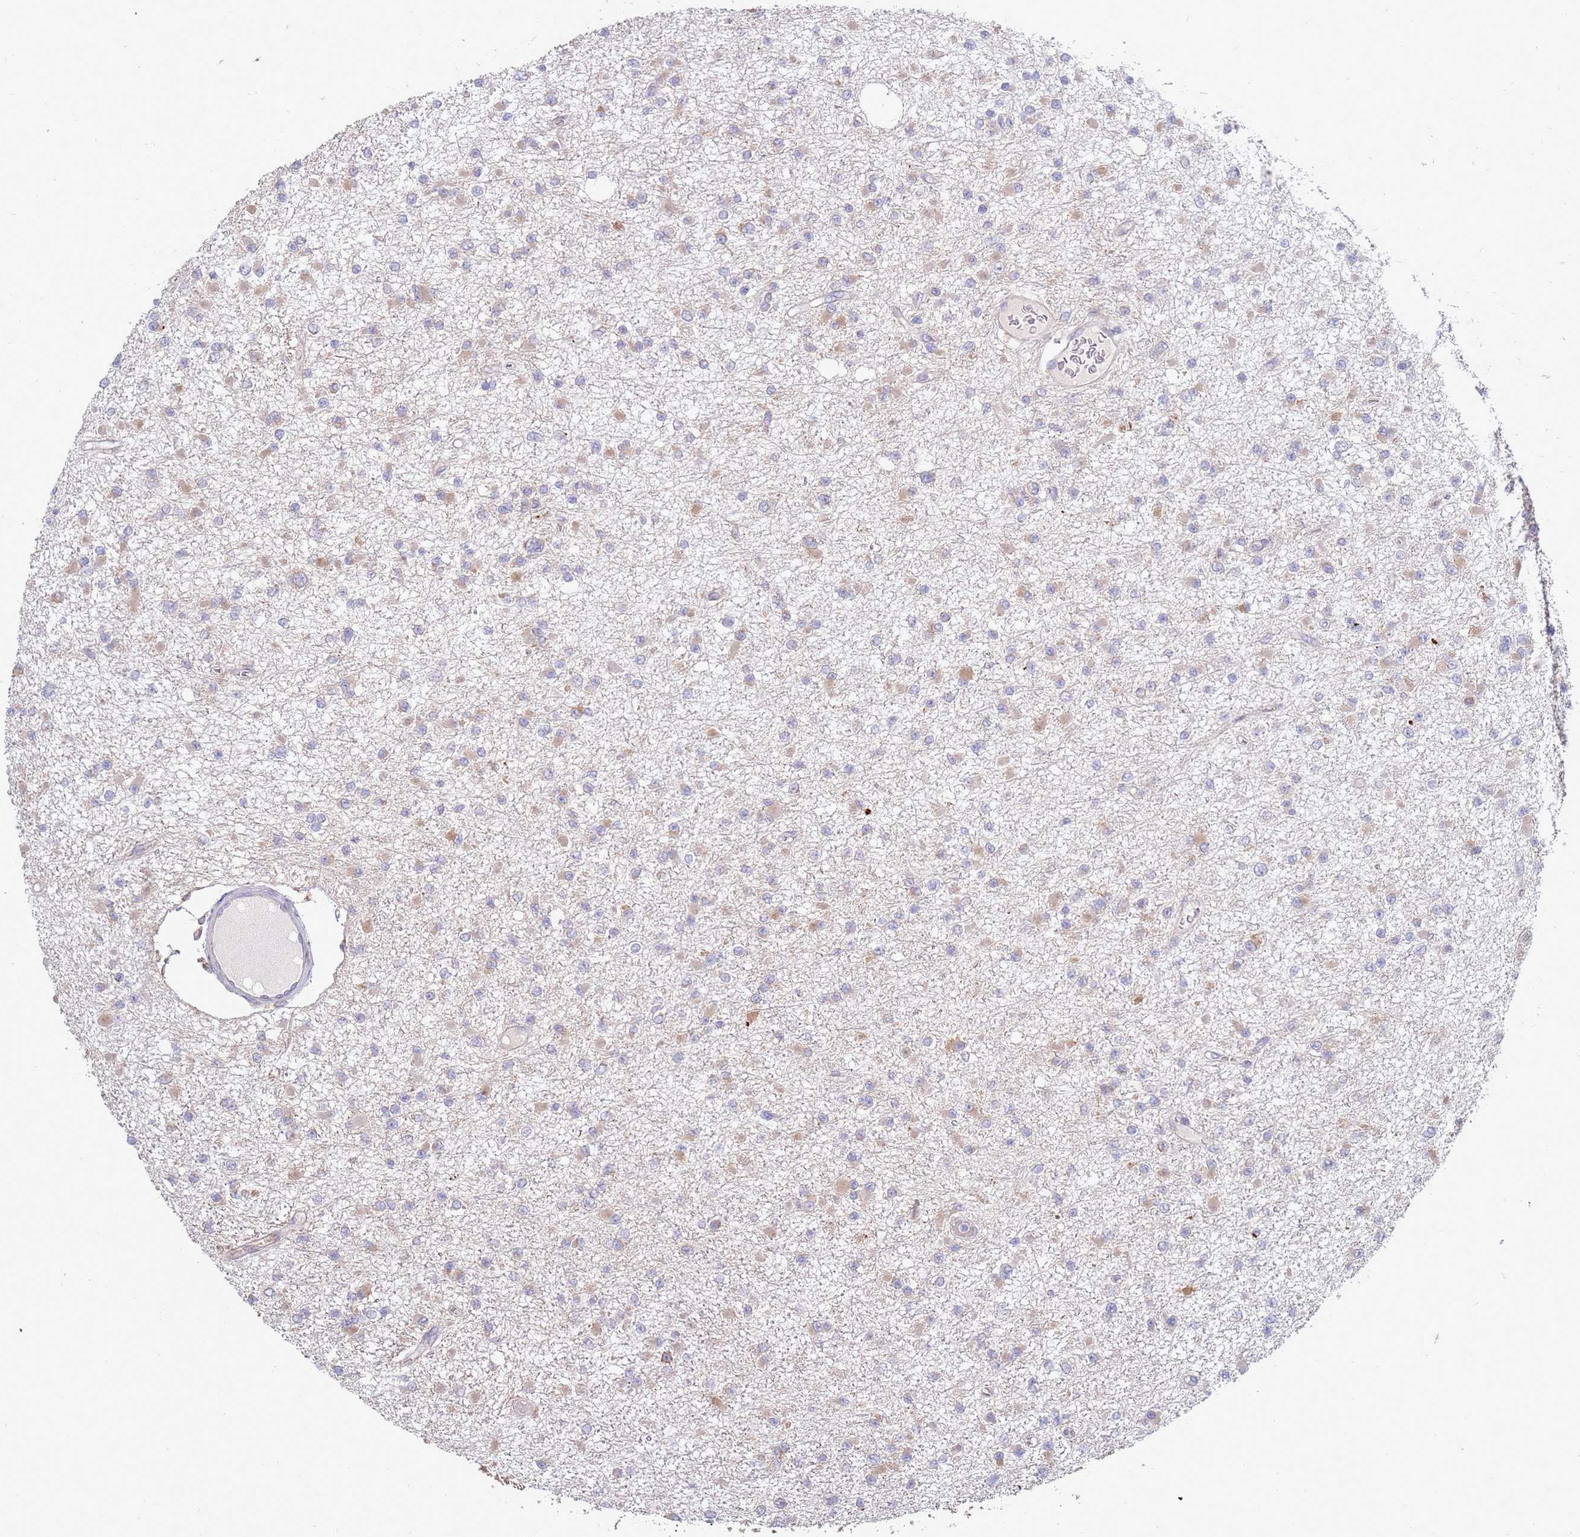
{"staining": {"intensity": "weak", "quantity": "<25%", "location": "cytoplasmic/membranous"}, "tissue": "glioma", "cell_type": "Tumor cells", "image_type": "cancer", "snomed": [{"axis": "morphology", "description": "Glioma, malignant, Low grade"}, {"axis": "topography", "description": "Brain"}], "caption": "Glioma stained for a protein using immunohistochemistry (IHC) displays no staining tumor cells.", "gene": "VRK2", "patient": {"sex": "female", "age": 22}}